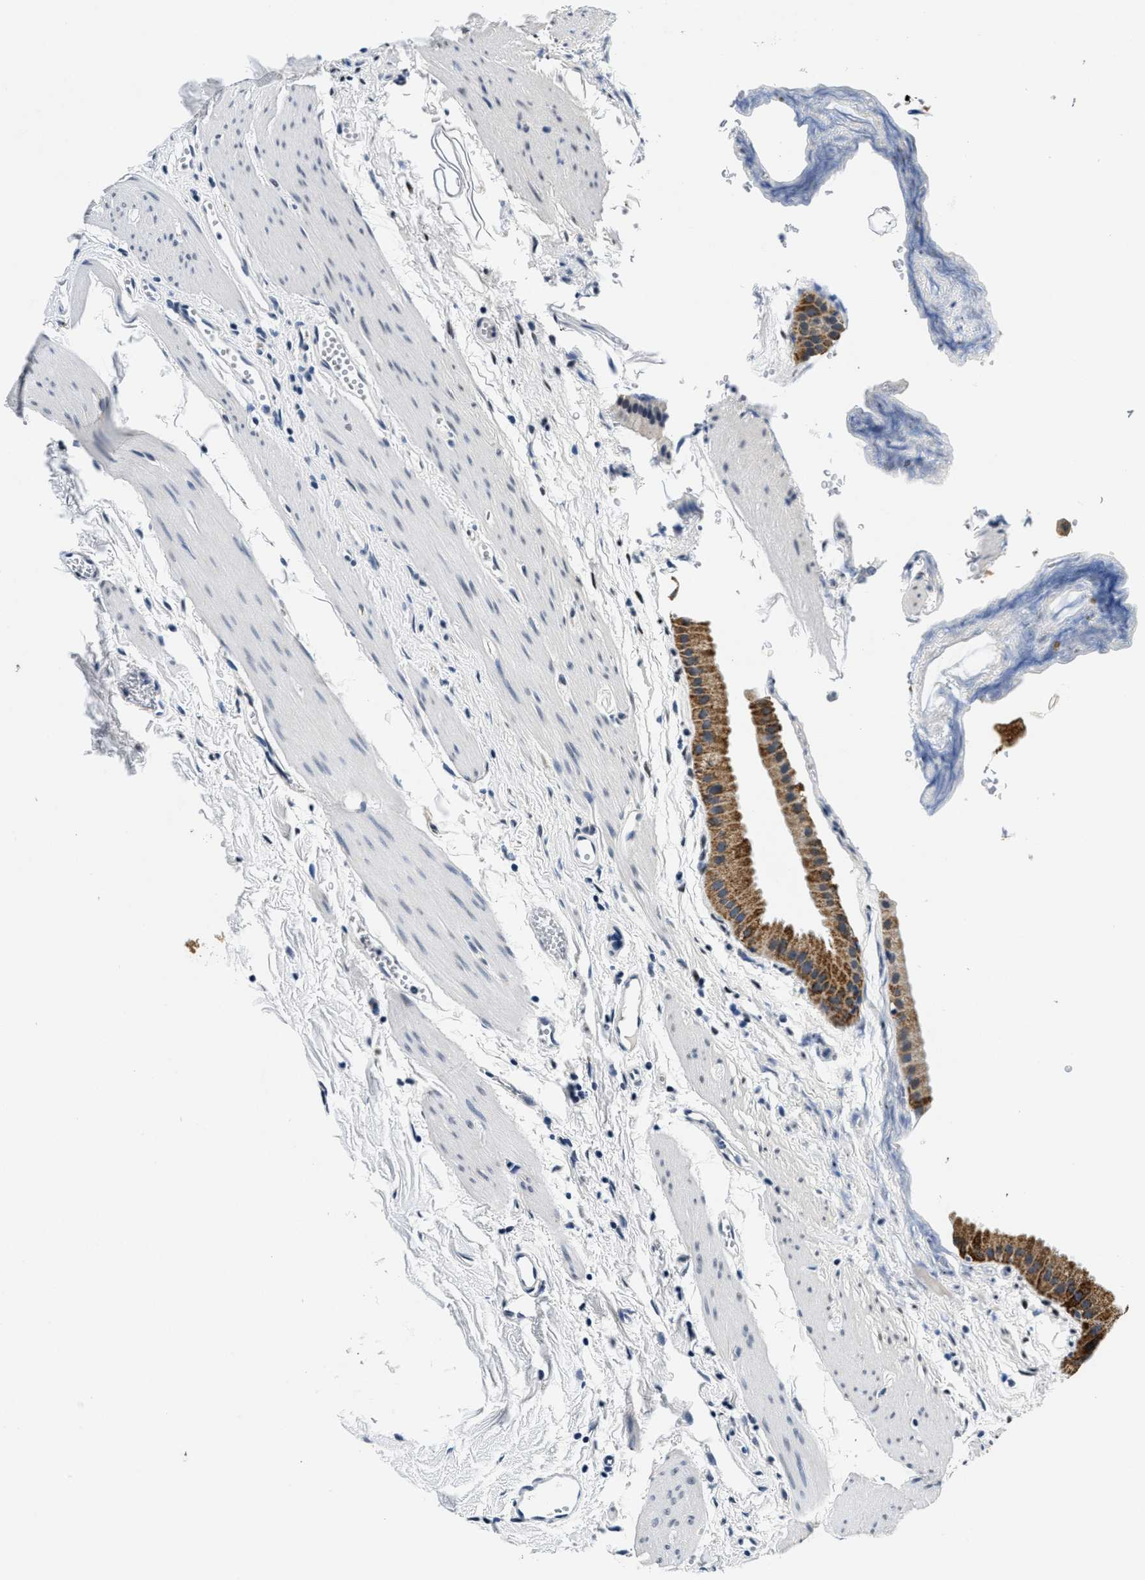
{"staining": {"intensity": "moderate", "quantity": ">75%", "location": "cytoplasmic/membranous"}, "tissue": "gallbladder", "cell_type": "Glandular cells", "image_type": "normal", "snomed": [{"axis": "morphology", "description": "Normal tissue, NOS"}, {"axis": "topography", "description": "Gallbladder"}], "caption": "DAB immunohistochemical staining of benign gallbladder displays moderate cytoplasmic/membranous protein staining in approximately >75% of glandular cells.", "gene": "HS3ST2", "patient": {"sex": "female", "age": 64}}